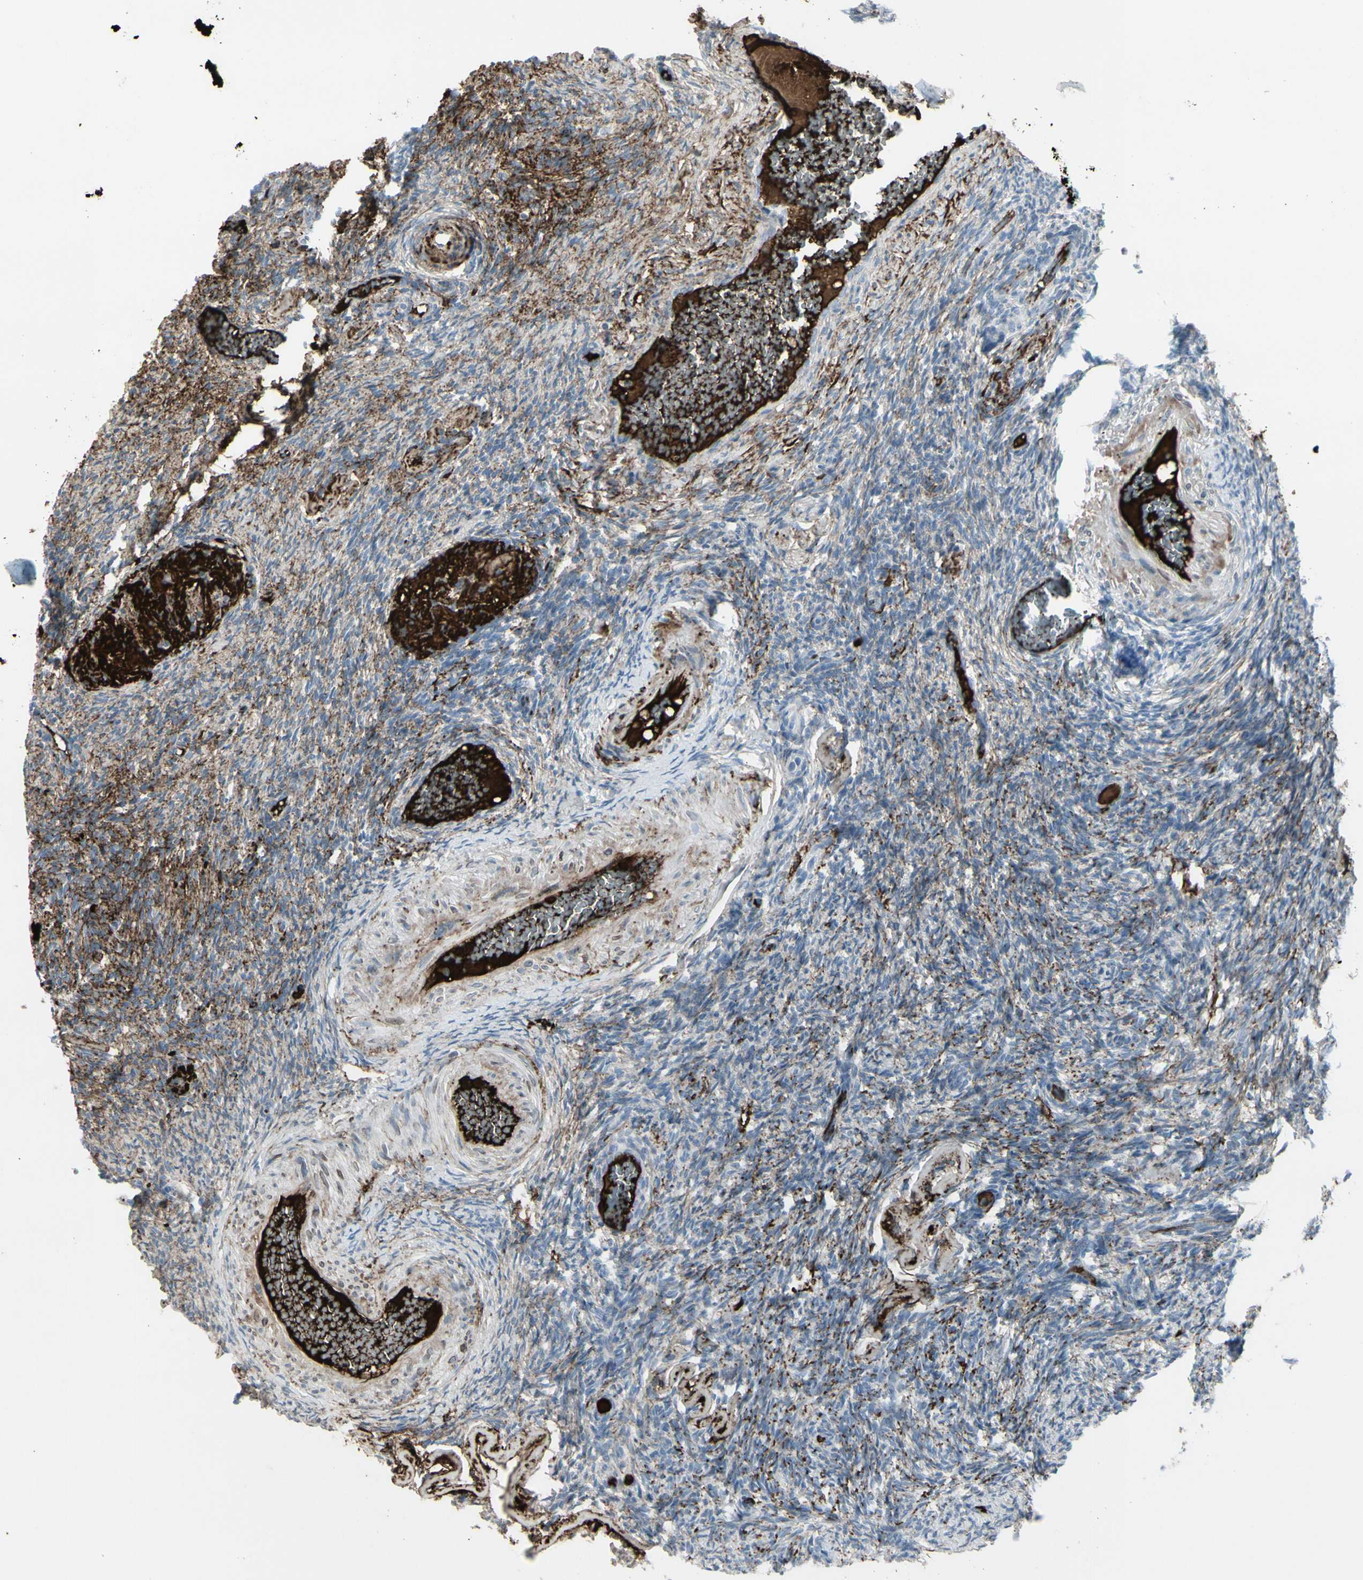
{"staining": {"intensity": "weak", "quantity": "25%-75%", "location": "cytoplasmic/membranous"}, "tissue": "ovary", "cell_type": "Ovarian stroma cells", "image_type": "normal", "snomed": [{"axis": "morphology", "description": "Normal tissue, NOS"}, {"axis": "topography", "description": "Ovary"}], "caption": "A low amount of weak cytoplasmic/membranous staining is identified in approximately 25%-75% of ovarian stroma cells in normal ovary. The protein of interest is stained brown, and the nuclei are stained in blue (DAB IHC with brightfield microscopy, high magnification).", "gene": "IGHG1", "patient": {"sex": "female", "age": 60}}